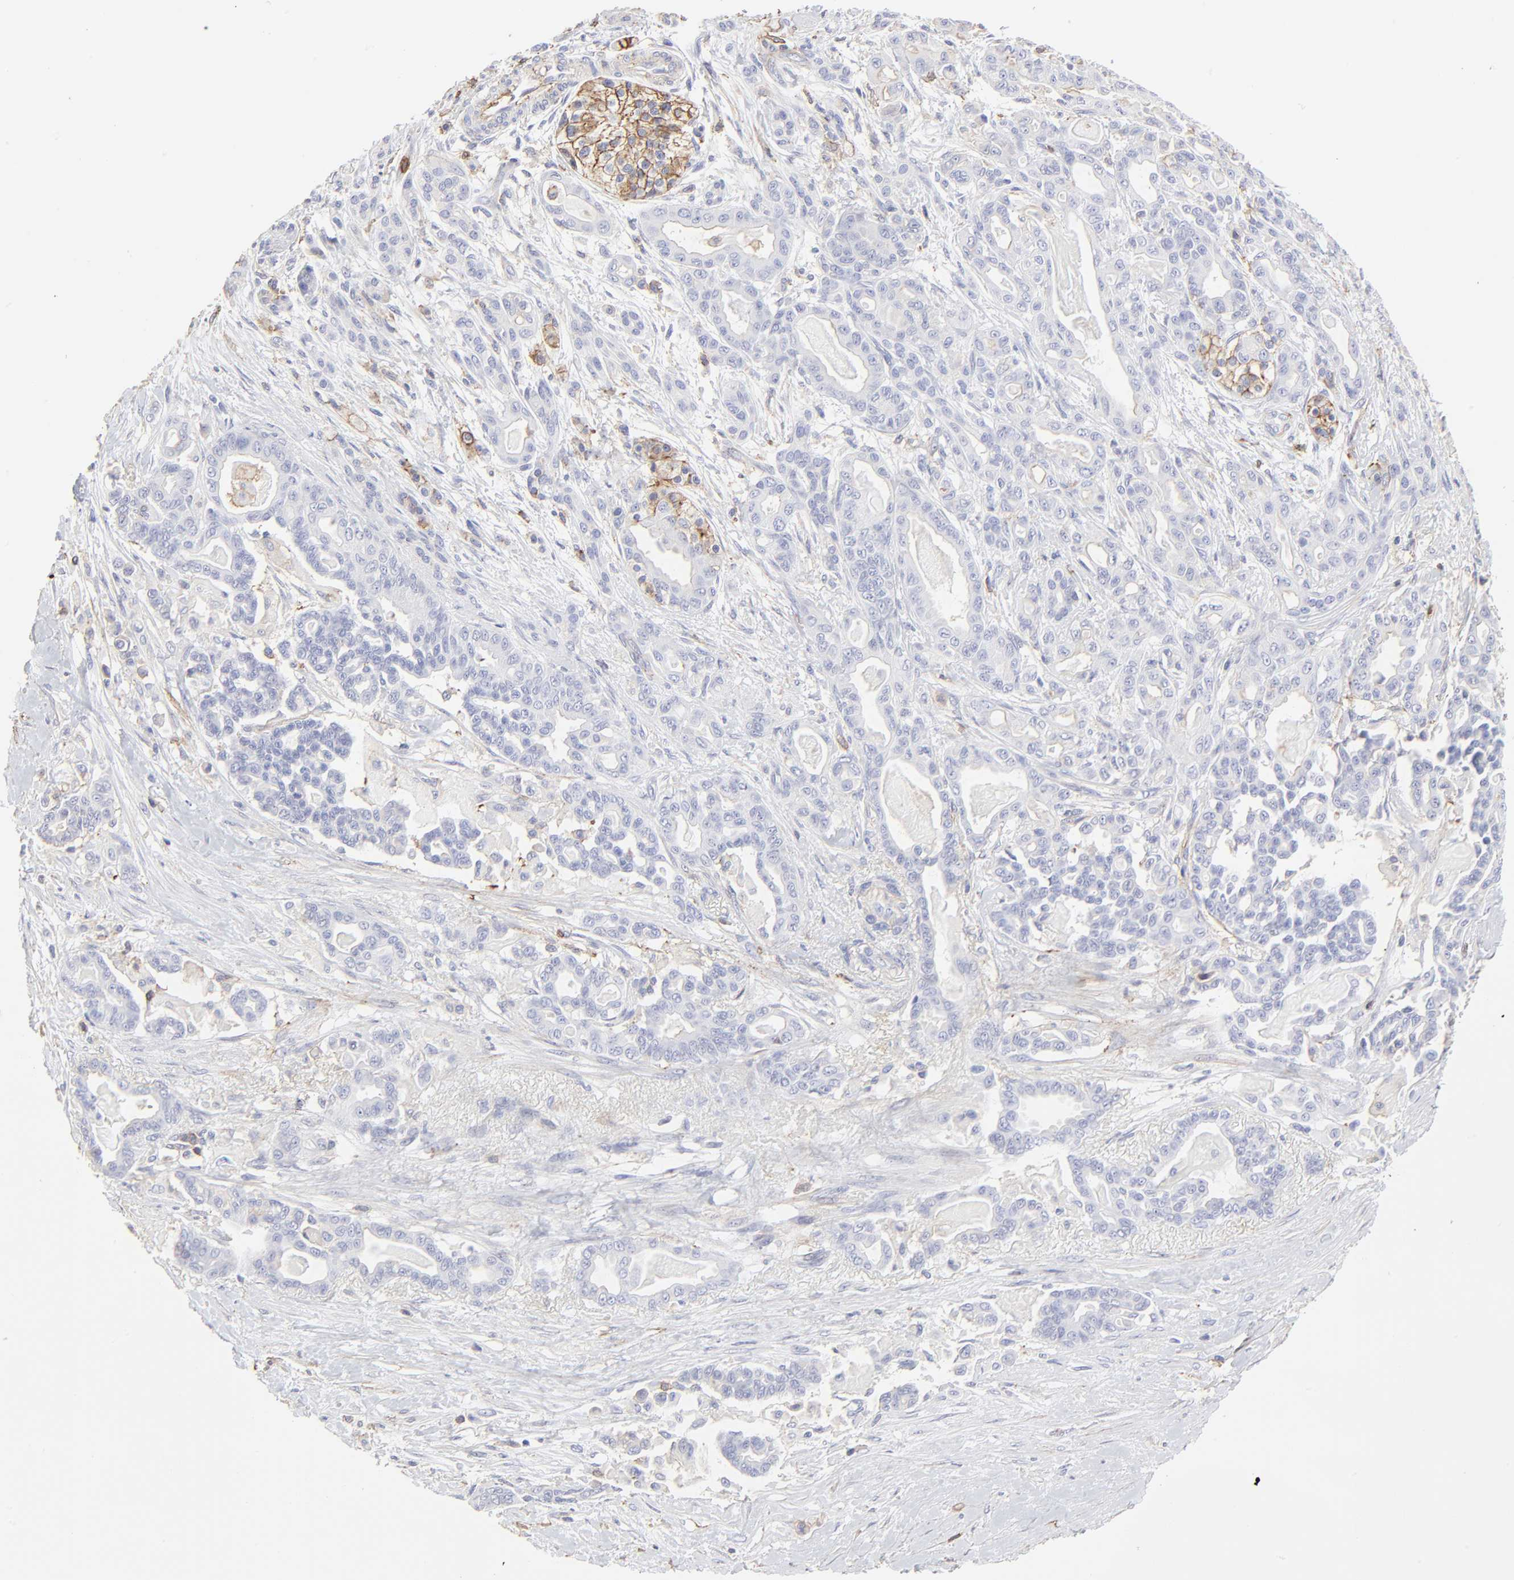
{"staining": {"intensity": "negative", "quantity": "none", "location": "none"}, "tissue": "pancreatic cancer", "cell_type": "Tumor cells", "image_type": "cancer", "snomed": [{"axis": "morphology", "description": "Adenocarcinoma, NOS"}, {"axis": "topography", "description": "Pancreas"}], "caption": "High power microscopy photomicrograph of an immunohistochemistry micrograph of pancreatic cancer (adenocarcinoma), revealing no significant staining in tumor cells.", "gene": "ANXA6", "patient": {"sex": "male", "age": 63}}